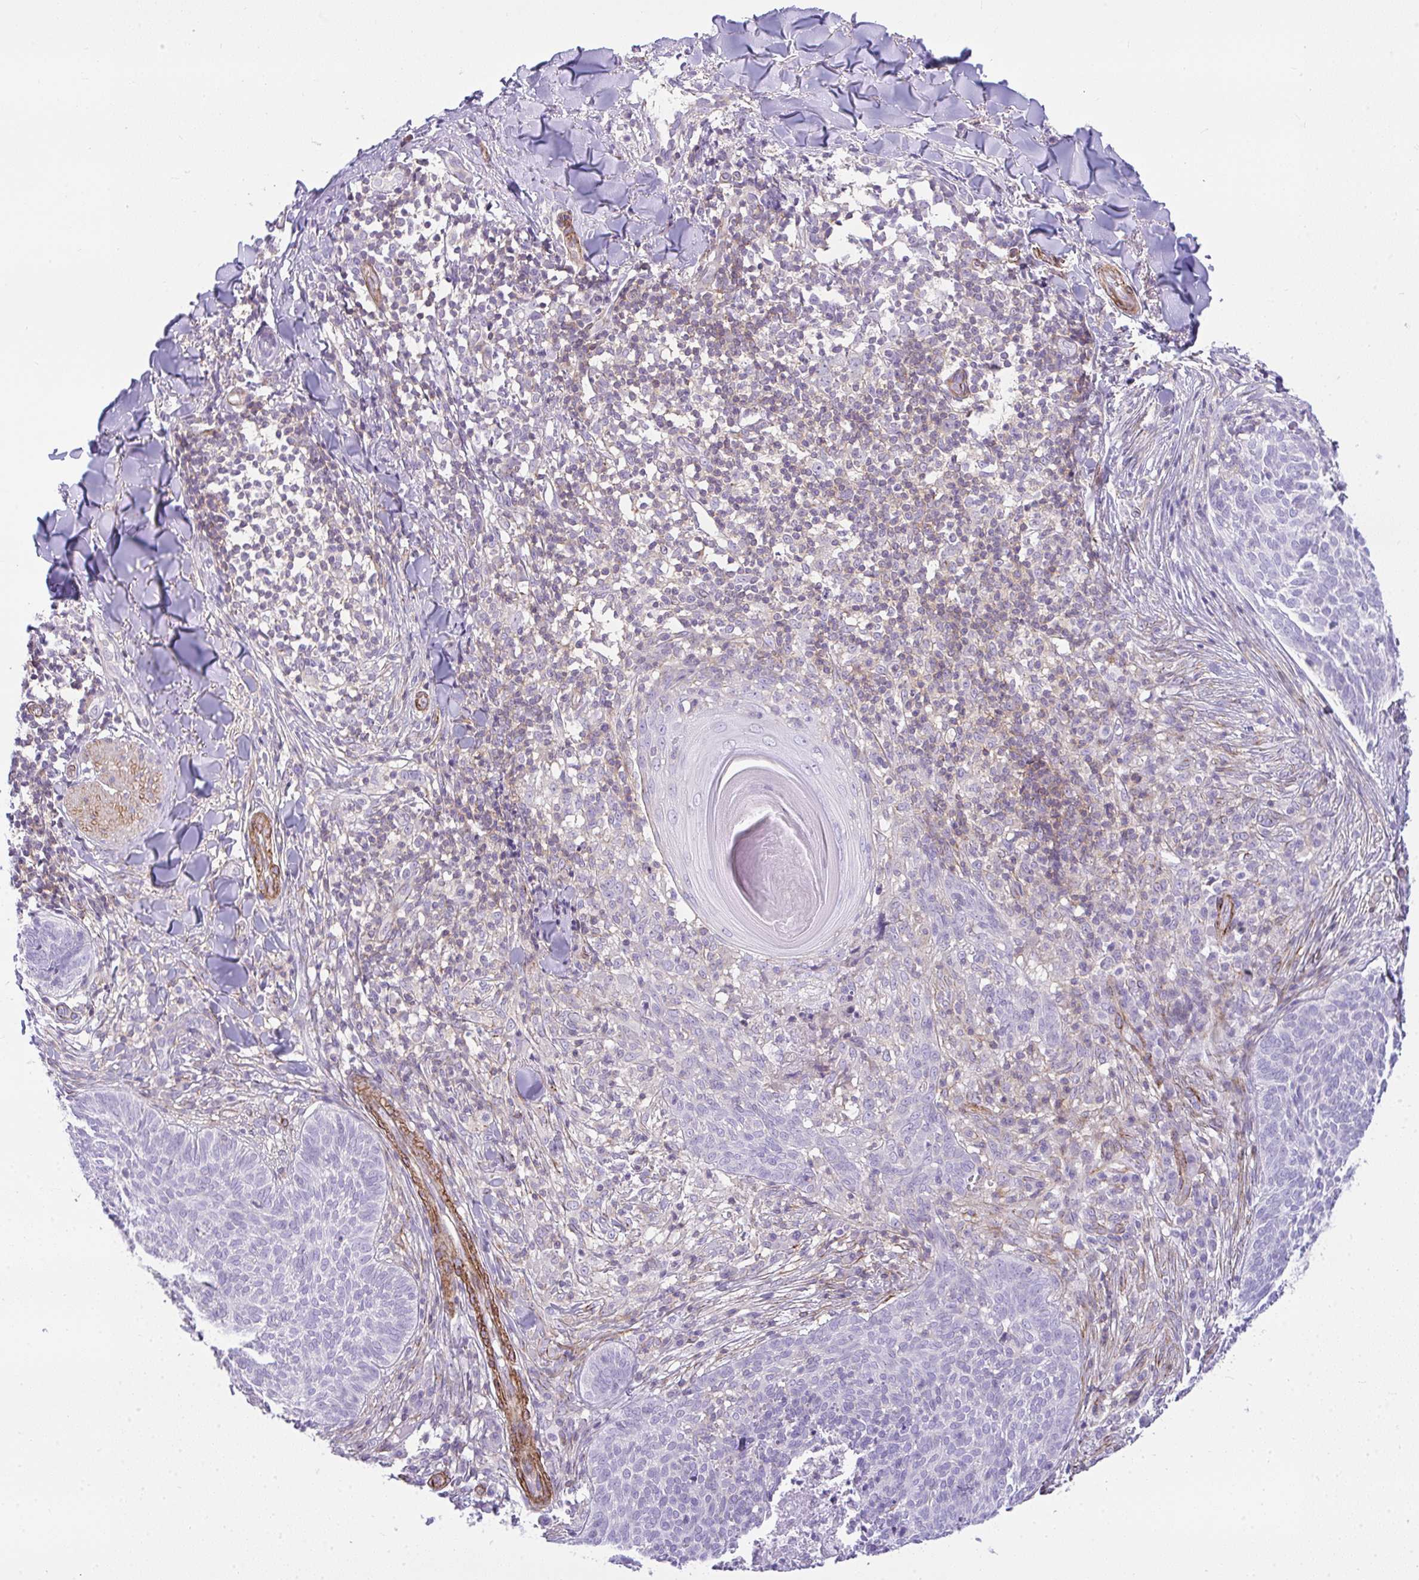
{"staining": {"intensity": "negative", "quantity": "none", "location": "none"}, "tissue": "skin cancer", "cell_type": "Tumor cells", "image_type": "cancer", "snomed": [{"axis": "morphology", "description": "Basal cell carcinoma"}, {"axis": "topography", "description": "Skin"}, {"axis": "topography", "description": "Skin of face"}], "caption": "Immunohistochemistry (IHC) of skin cancer demonstrates no staining in tumor cells. The staining is performed using DAB brown chromogen with nuclei counter-stained in using hematoxylin.", "gene": "CDRT15", "patient": {"sex": "male", "age": 56}}